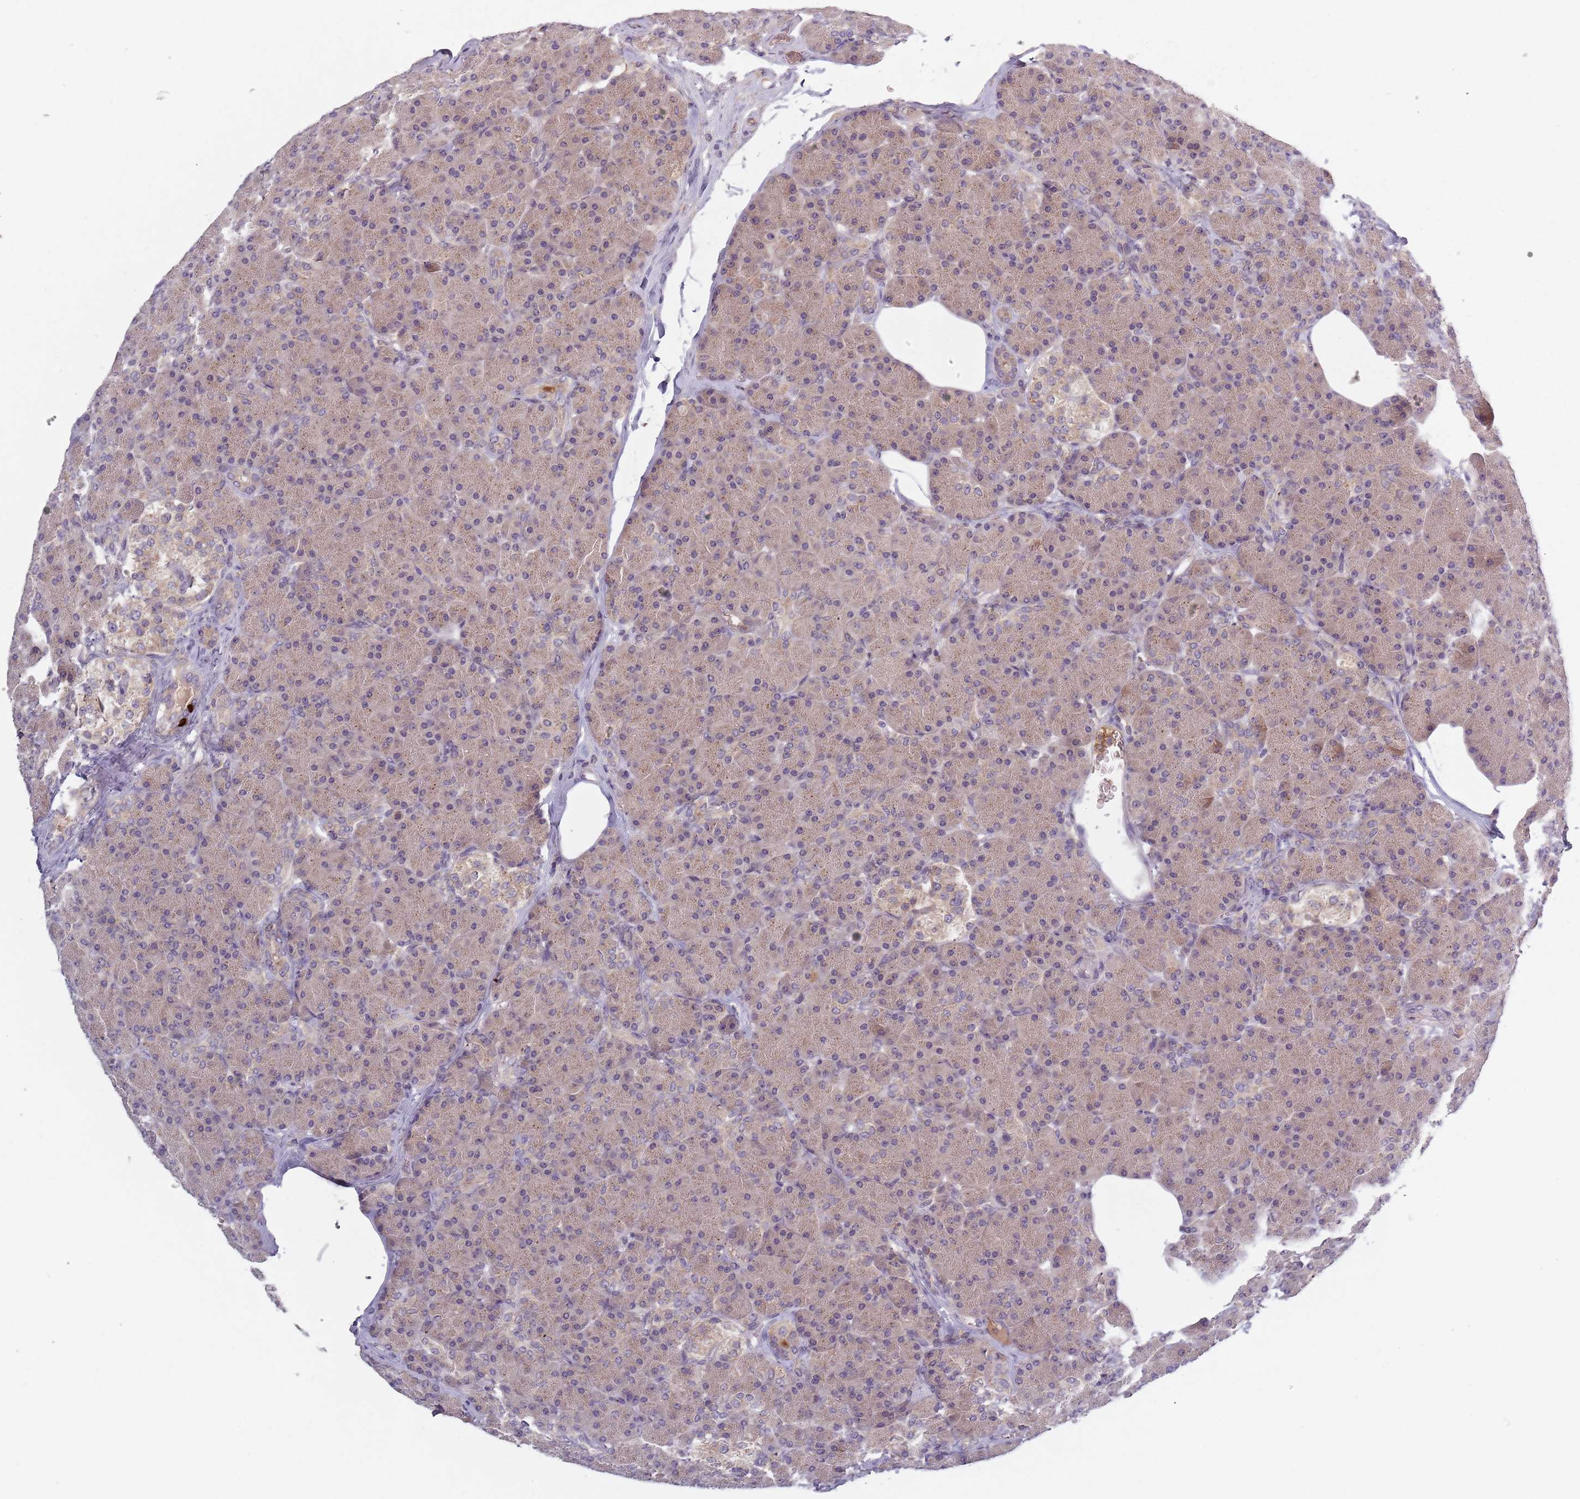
{"staining": {"intensity": "weak", "quantity": "25%-75%", "location": "cytoplasmic/membranous"}, "tissue": "pancreas", "cell_type": "Exocrine glandular cells", "image_type": "normal", "snomed": [{"axis": "morphology", "description": "Normal tissue, NOS"}, {"axis": "topography", "description": "Pancreas"}], "caption": "Immunohistochemical staining of benign human pancreas demonstrates low levels of weak cytoplasmic/membranous staining in approximately 25%-75% of exocrine glandular cells. The staining is performed using DAB brown chromogen to label protein expression. The nuclei are counter-stained blue using hematoxylin.", "gene": "ASB13", "patient": {"sex": "female", "age": 43}}